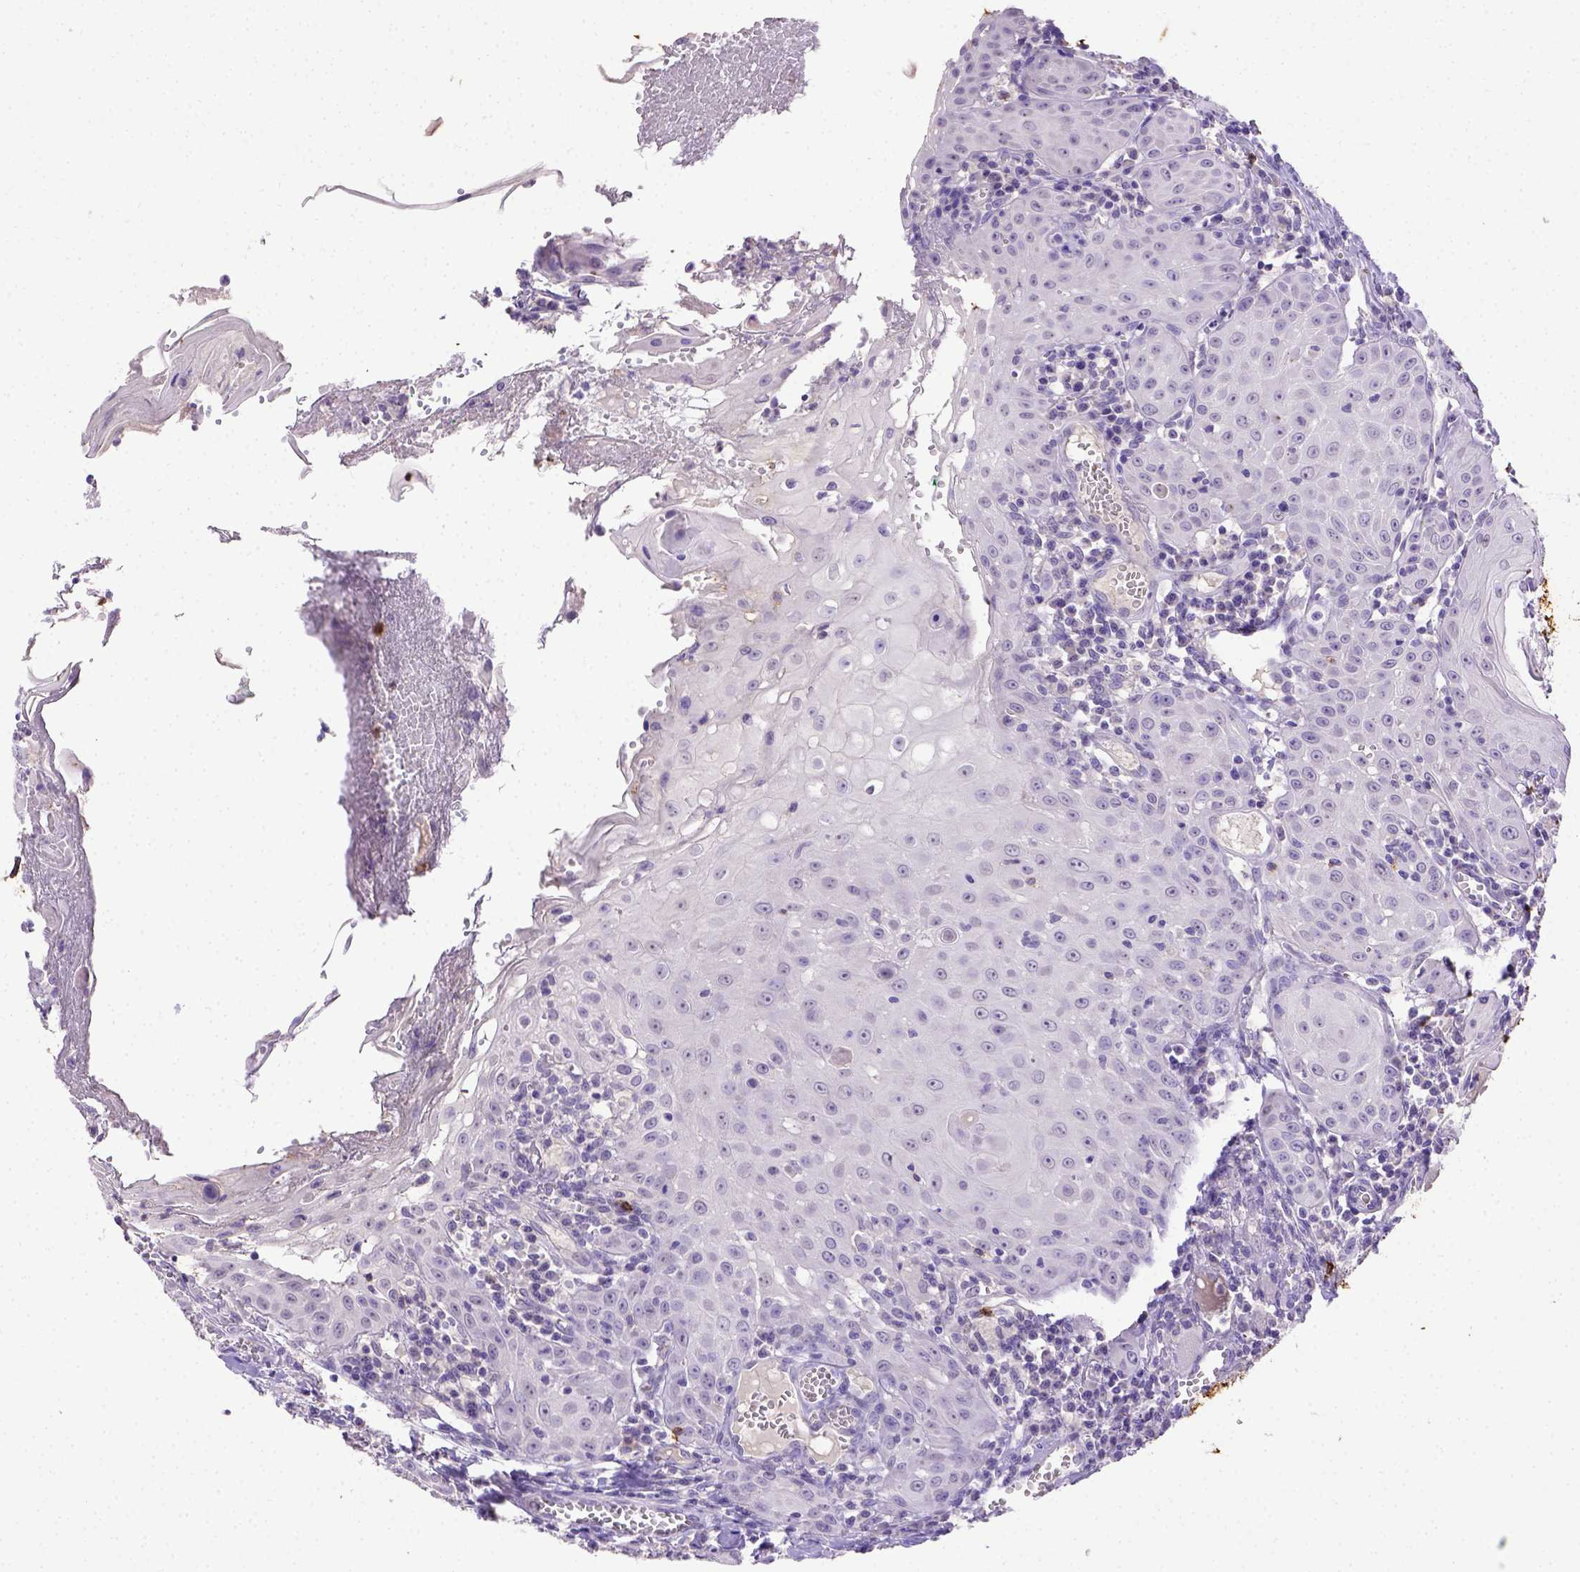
{"staining": {"intensity": "negative", "quantity": "none", "location": "none"}, "tissue": "head and neck cancer", "cell_type": "Tumor cells", "image_type": "cancer", "snomed": [{"axis": "morphology", "description": "Squamous cell carcinoma, NOS"}, {"axis": "topography", "description": "Head-Neck"}], "caption": "Immunohistochemistry of human head and neck cancer (squamous cell carcinoma) exhibits no staining in tumor cells.", "gene": "B3GAT1", "patient": {"sex": "female", "age": 80}}